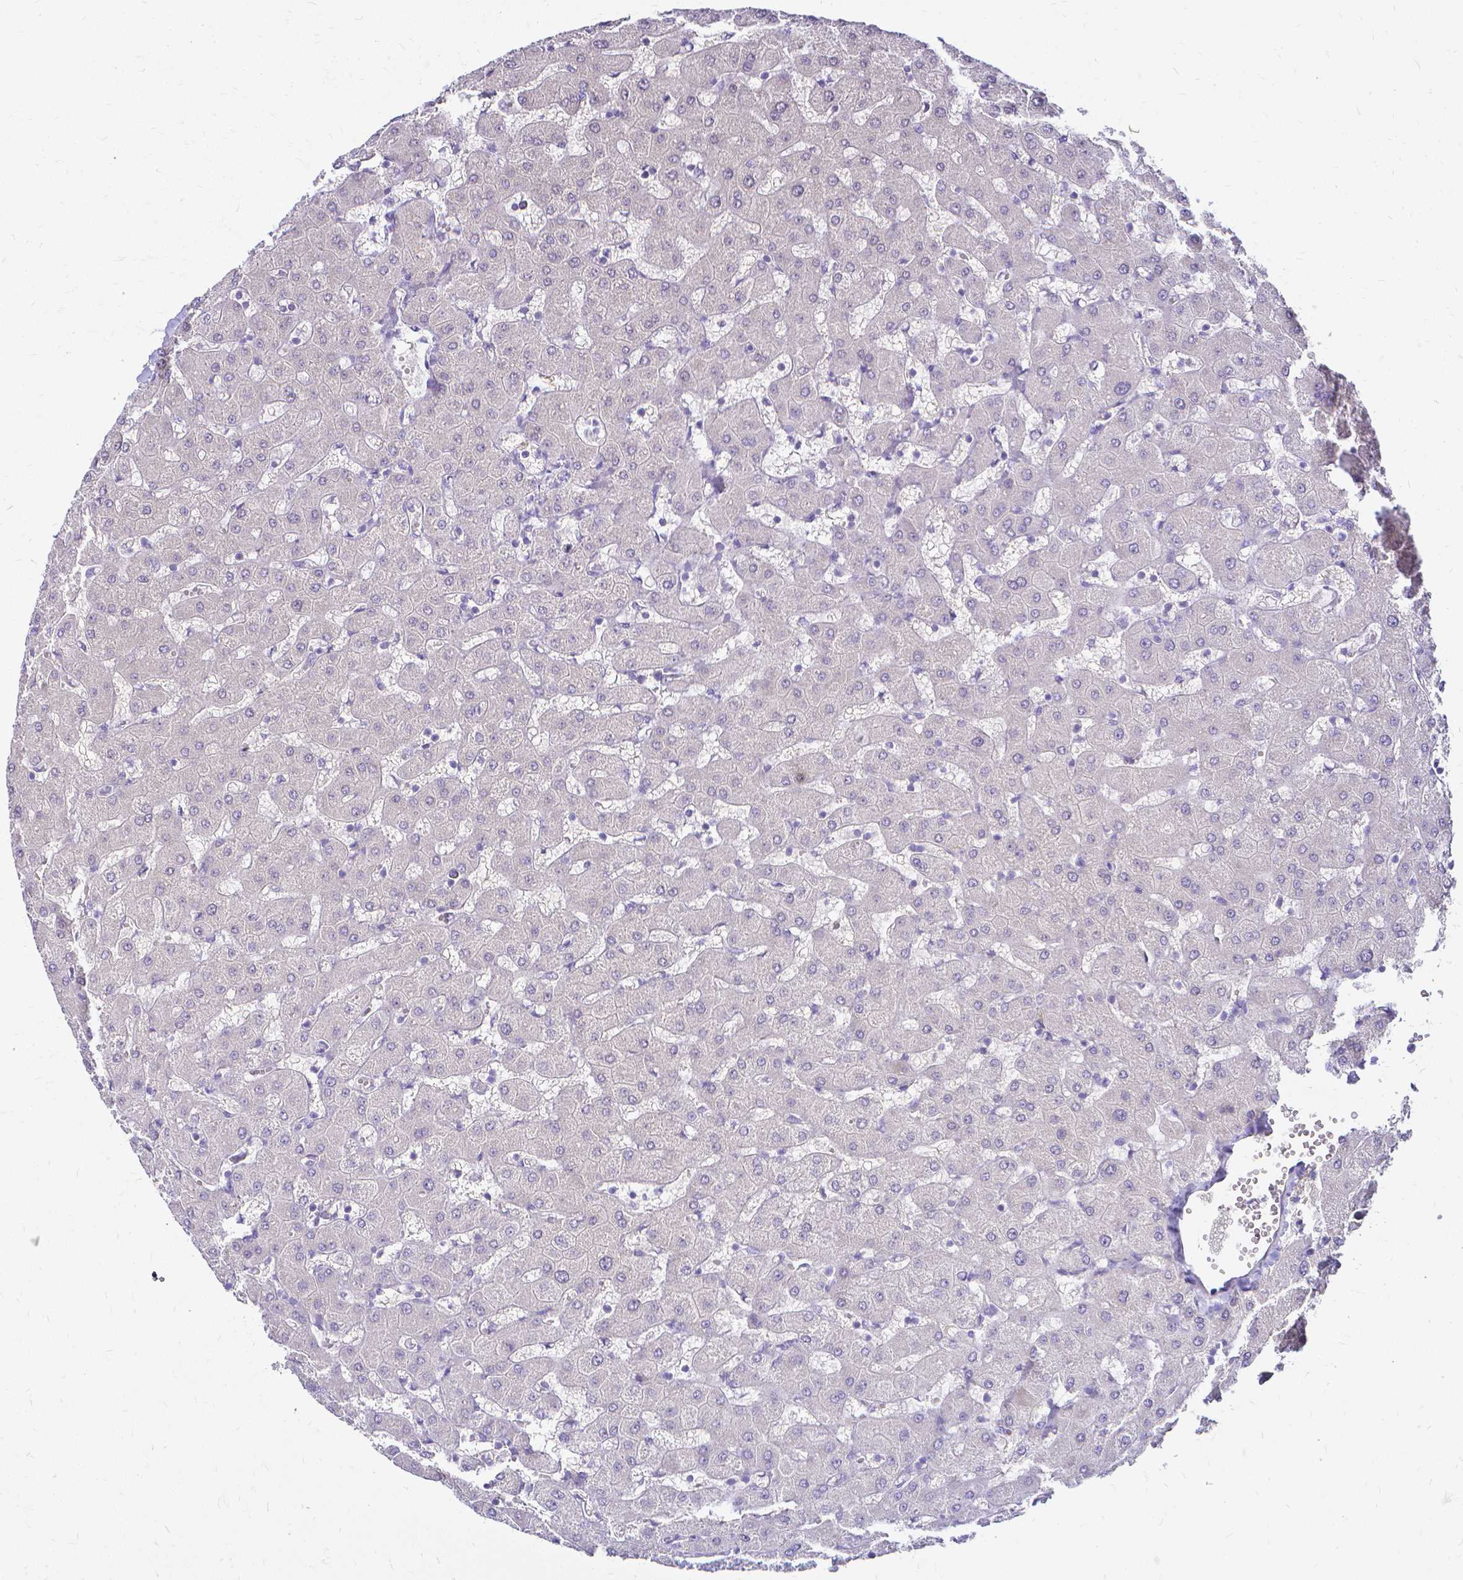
{"staining": {"intensity": "negative", "quantity": "none", "location": "none"}, "tissue": "liver", "cell_type": "Cholangiocytes", "image_type": "normal", "snomed": [{"axis": "morphology", "description": "Normal tissue, NOS"}, {"axis": "topography", "description": "Liver"}], "caption": "The histopathology image displays no staining of cholangiocytes in benign liver.", "gene": "CCNB1", "patient": {"sex": "female", "age": 63}}